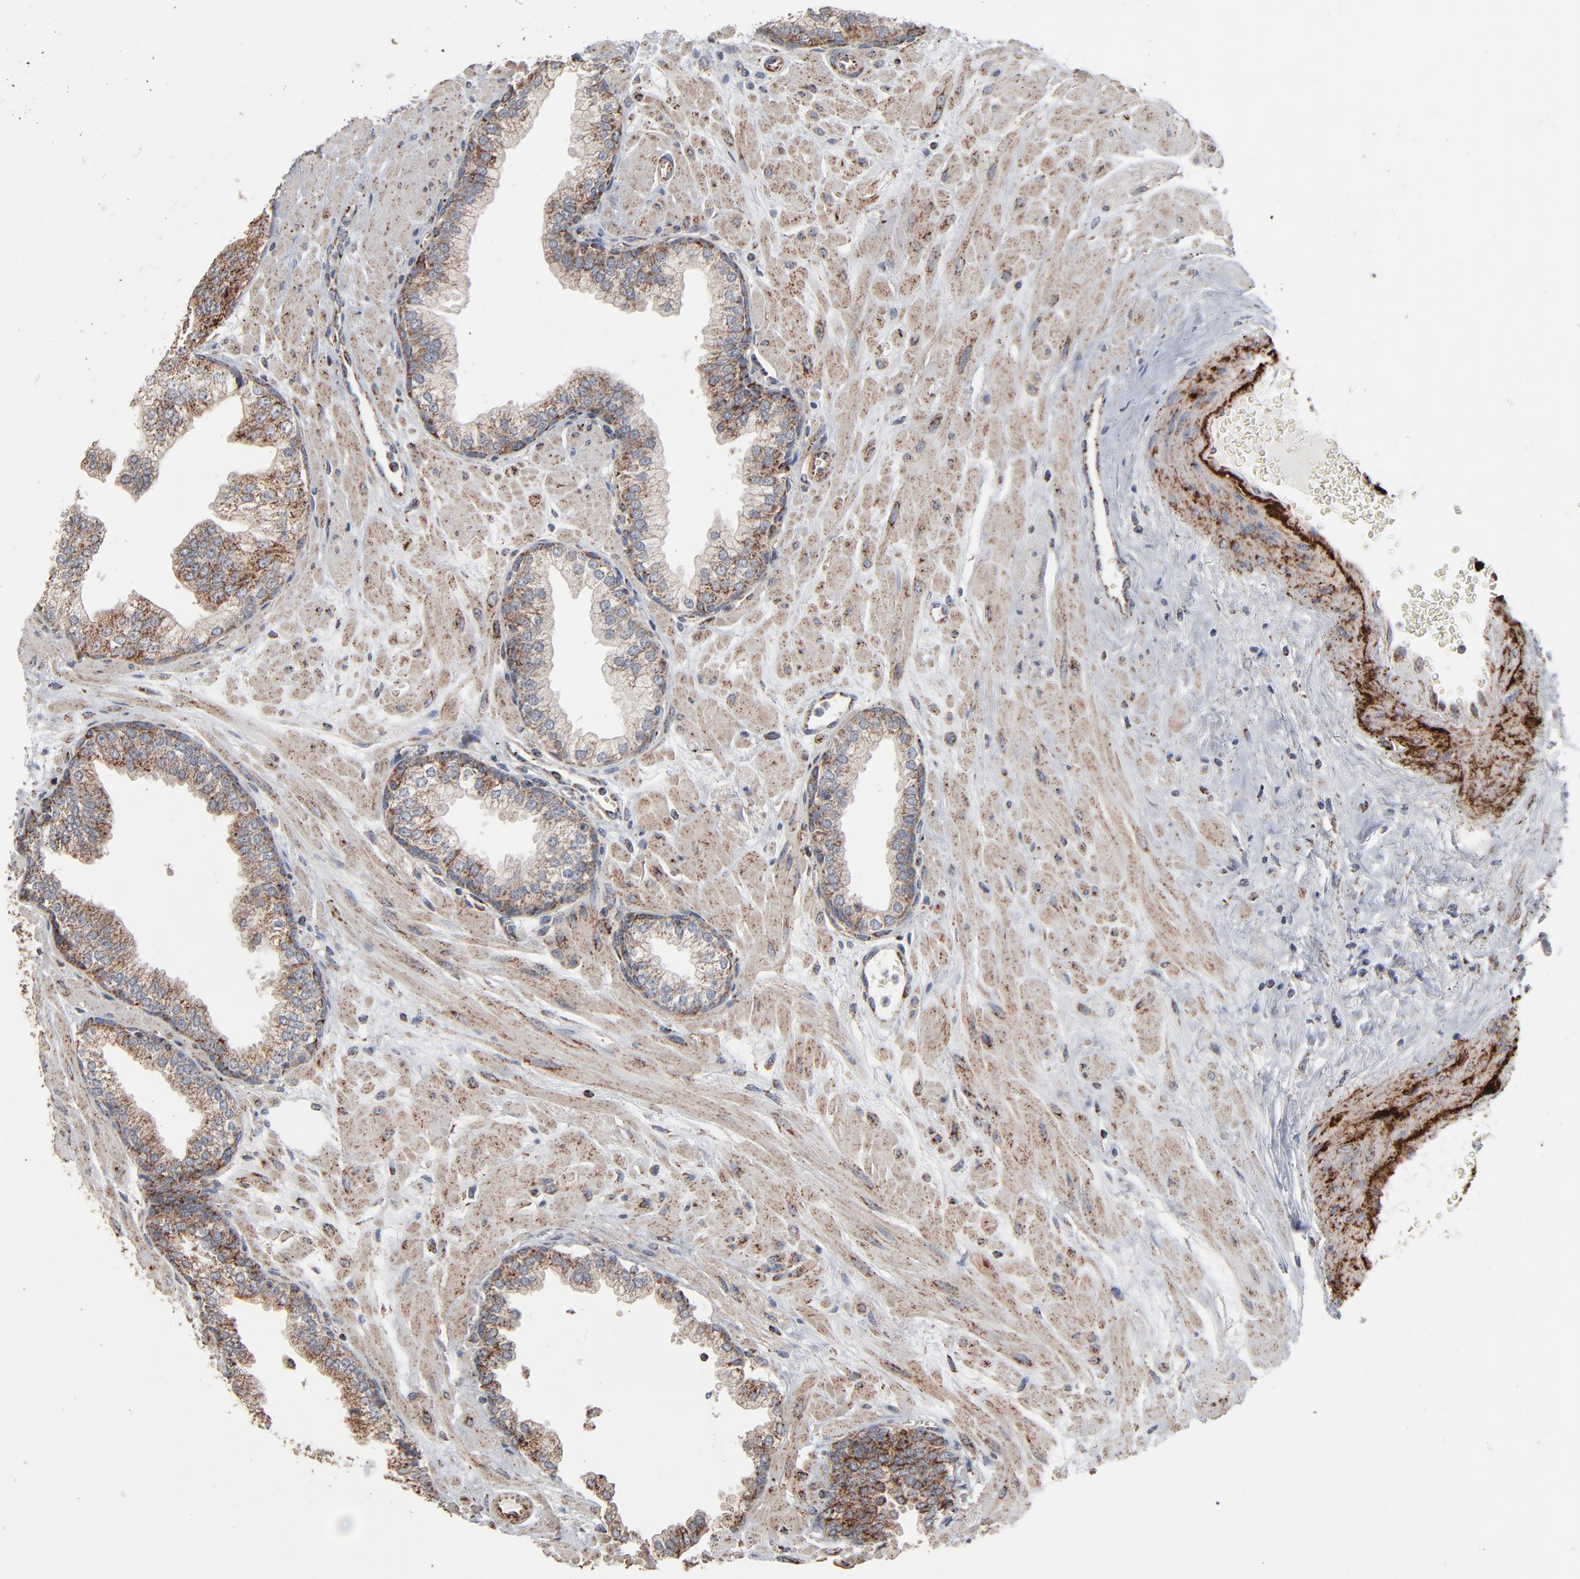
{"staining": {"intensity": "strong", "quantity": ">75%", "location": "cytoplasmic/membranous"}, "tissue": "prostate", "cell_type": "Glandular cells", "image_type": "normal", "snomed": [{"axis": "morphology", "description": "Normal tissue, NOS"}, {"axis": "topography", "description": "Prostate"}], "caption": "An image of human prostate stained for a protein displays strong cytoplasmic/membranous brown staining in glandular cells. (Brightfield microscopy of DAB IHC at high magnification).", "gene": "UQCRC1", "patient": {"sex": "male", "age": 60}}